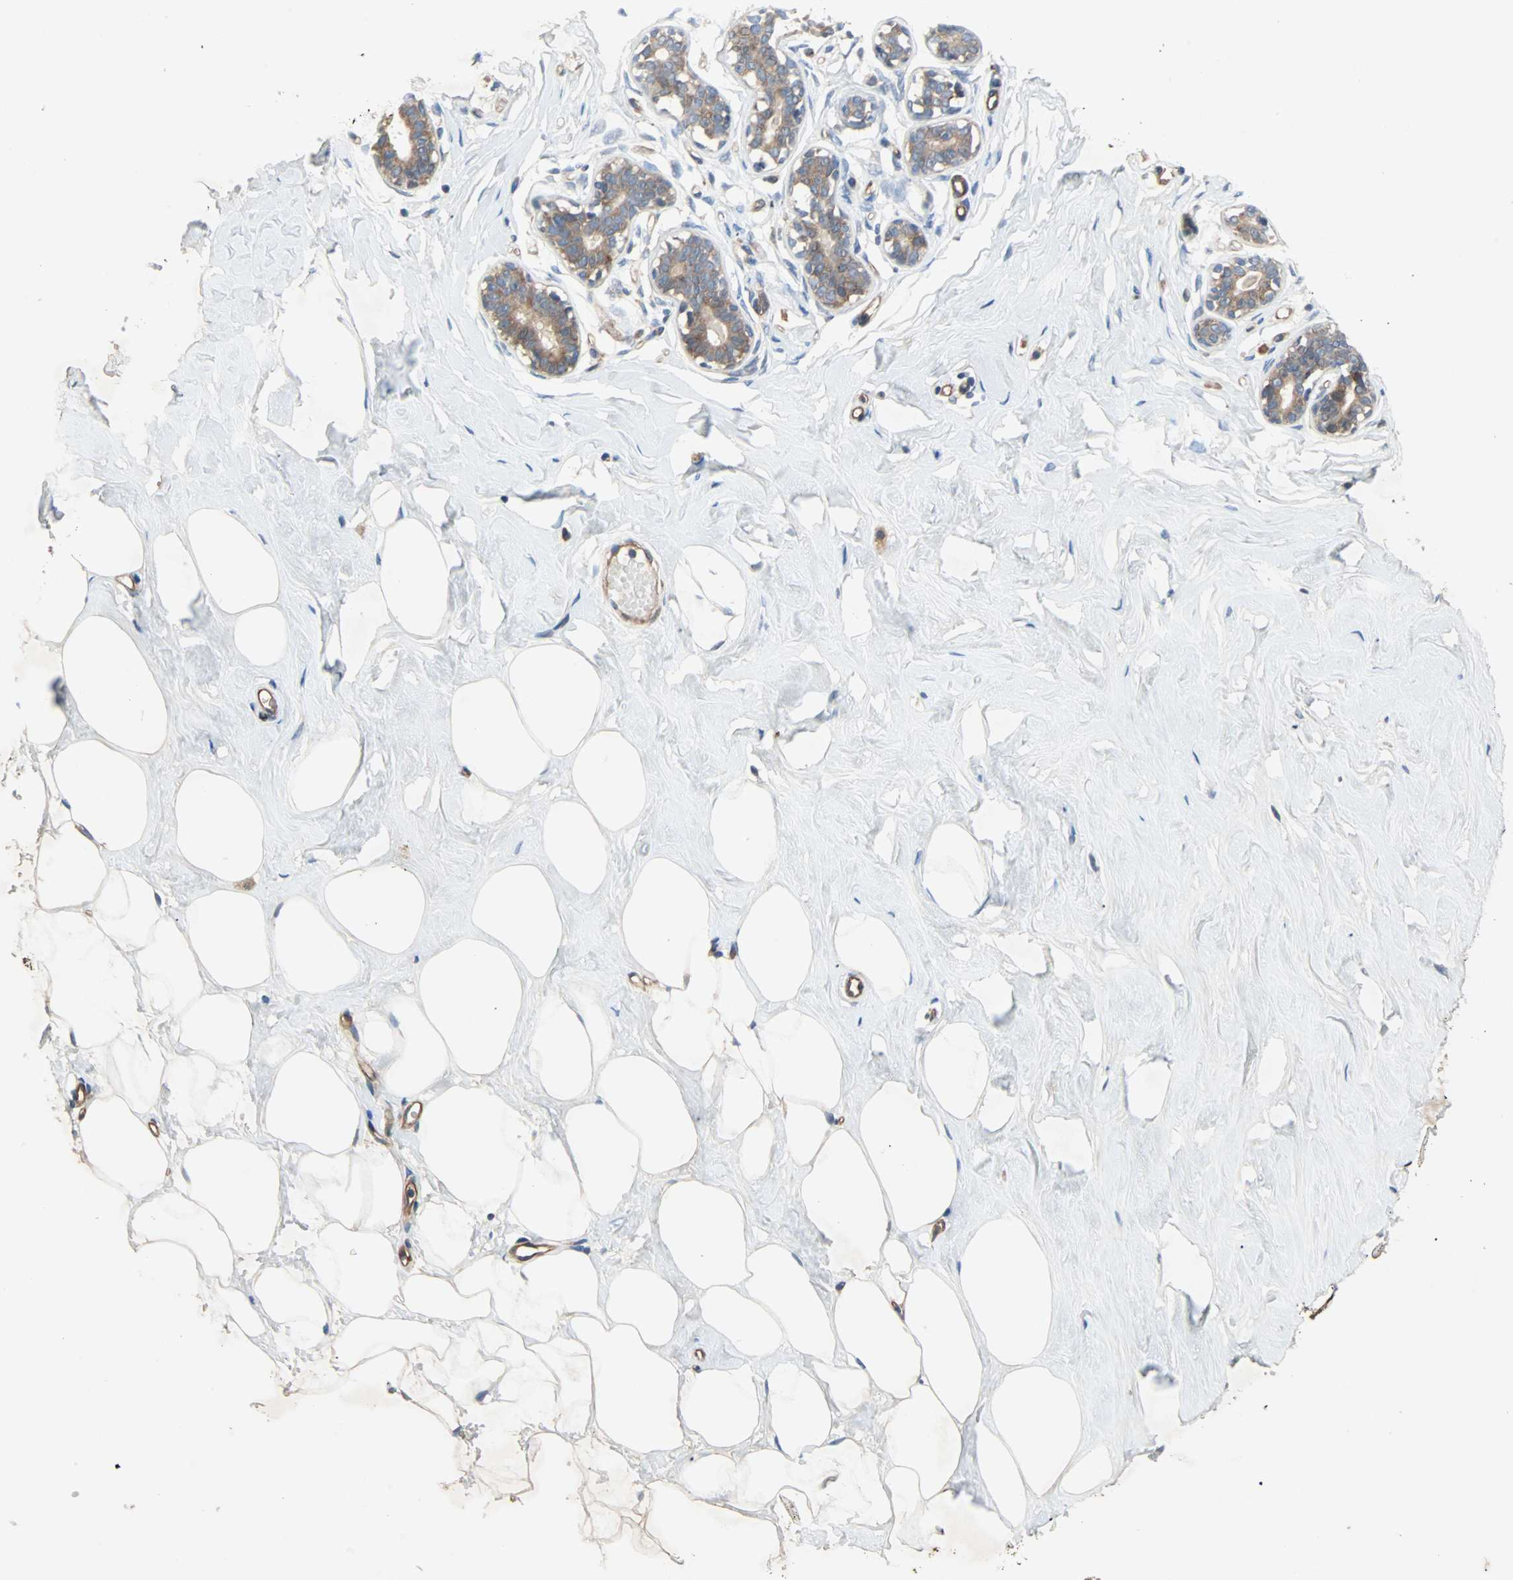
{"staining": {"intensity": "negative", "quantity": "none", "location": "none"}, "tissue": "breast", "cell_type": "Adipocytes", "image_type": "normal", "snomed": [{"axis": "morphology", "description": "Normal tissue, NOS"}, {"axis": "topography", "description": "Breast"}], "caption": "This photomicrograph is of unremarkable breast stained with IHC to label a protein in brown with the nuclei are counter-stained blue. There is no expression in adipocytes.", "gene": "XYLT1", "patient": {"sex": "female", "age": 23}}